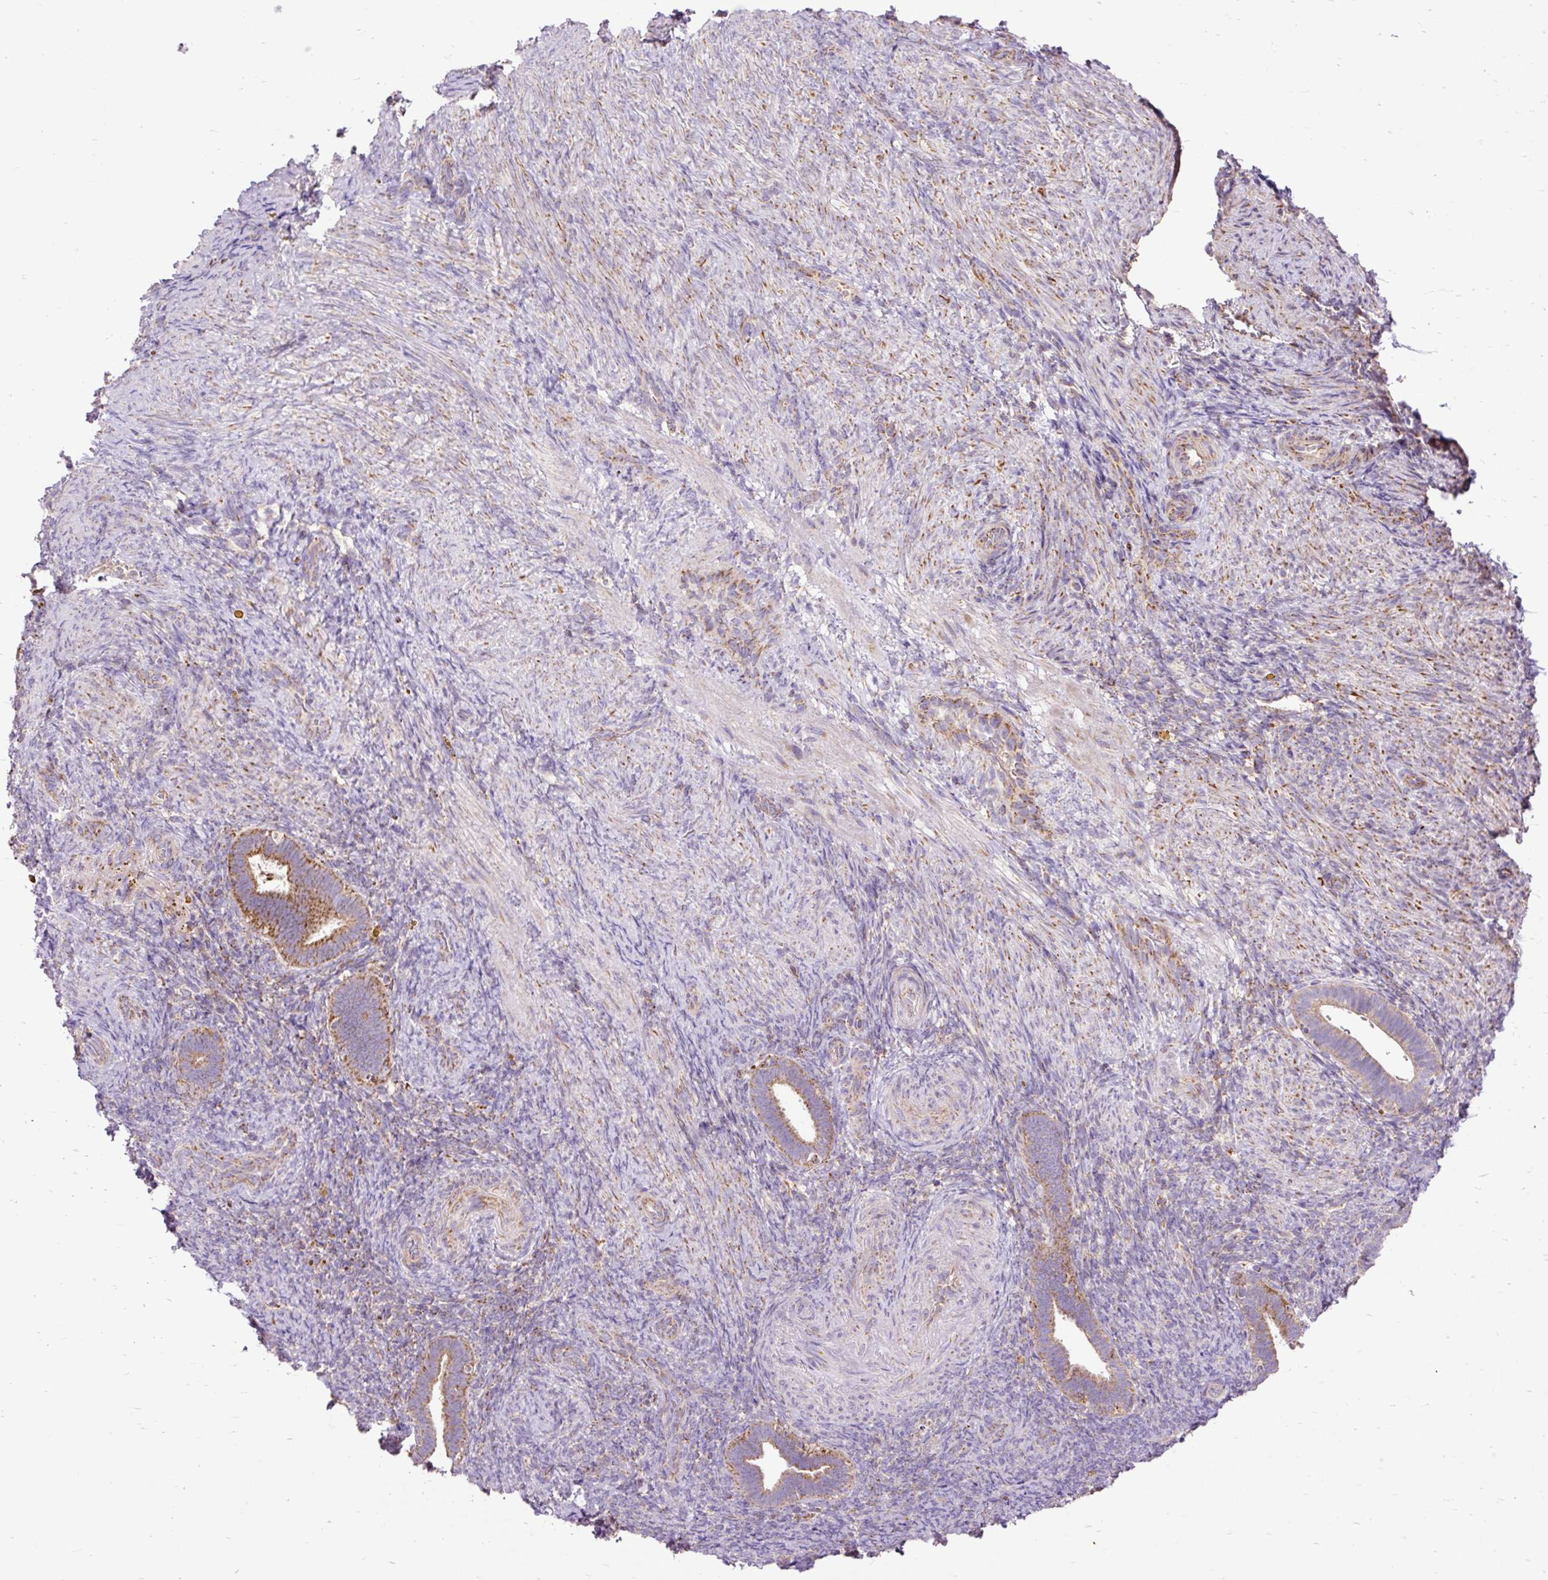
{"staining": {"intensity": "moderate", "quantity": "25%-75%", "location": "cytoplasmic/membranous"}, "tissue": "endometrium", "cell_type": "Cells in endometrial stroma", "image_type": "normal", "snomed": [{"axis": "morphology", "description": "Normal tissue, NOS"}, {"axis": "topography", "description": "Endometrium"}], "caption": "Cells in endometrial stroma display medium levels of moderate cytoplasmic/membranous expression in about 25%-75% of cells in unremarkable endometrium.", "gene": "TOMM40", "patient": {"sex": "female", "age": 34}}